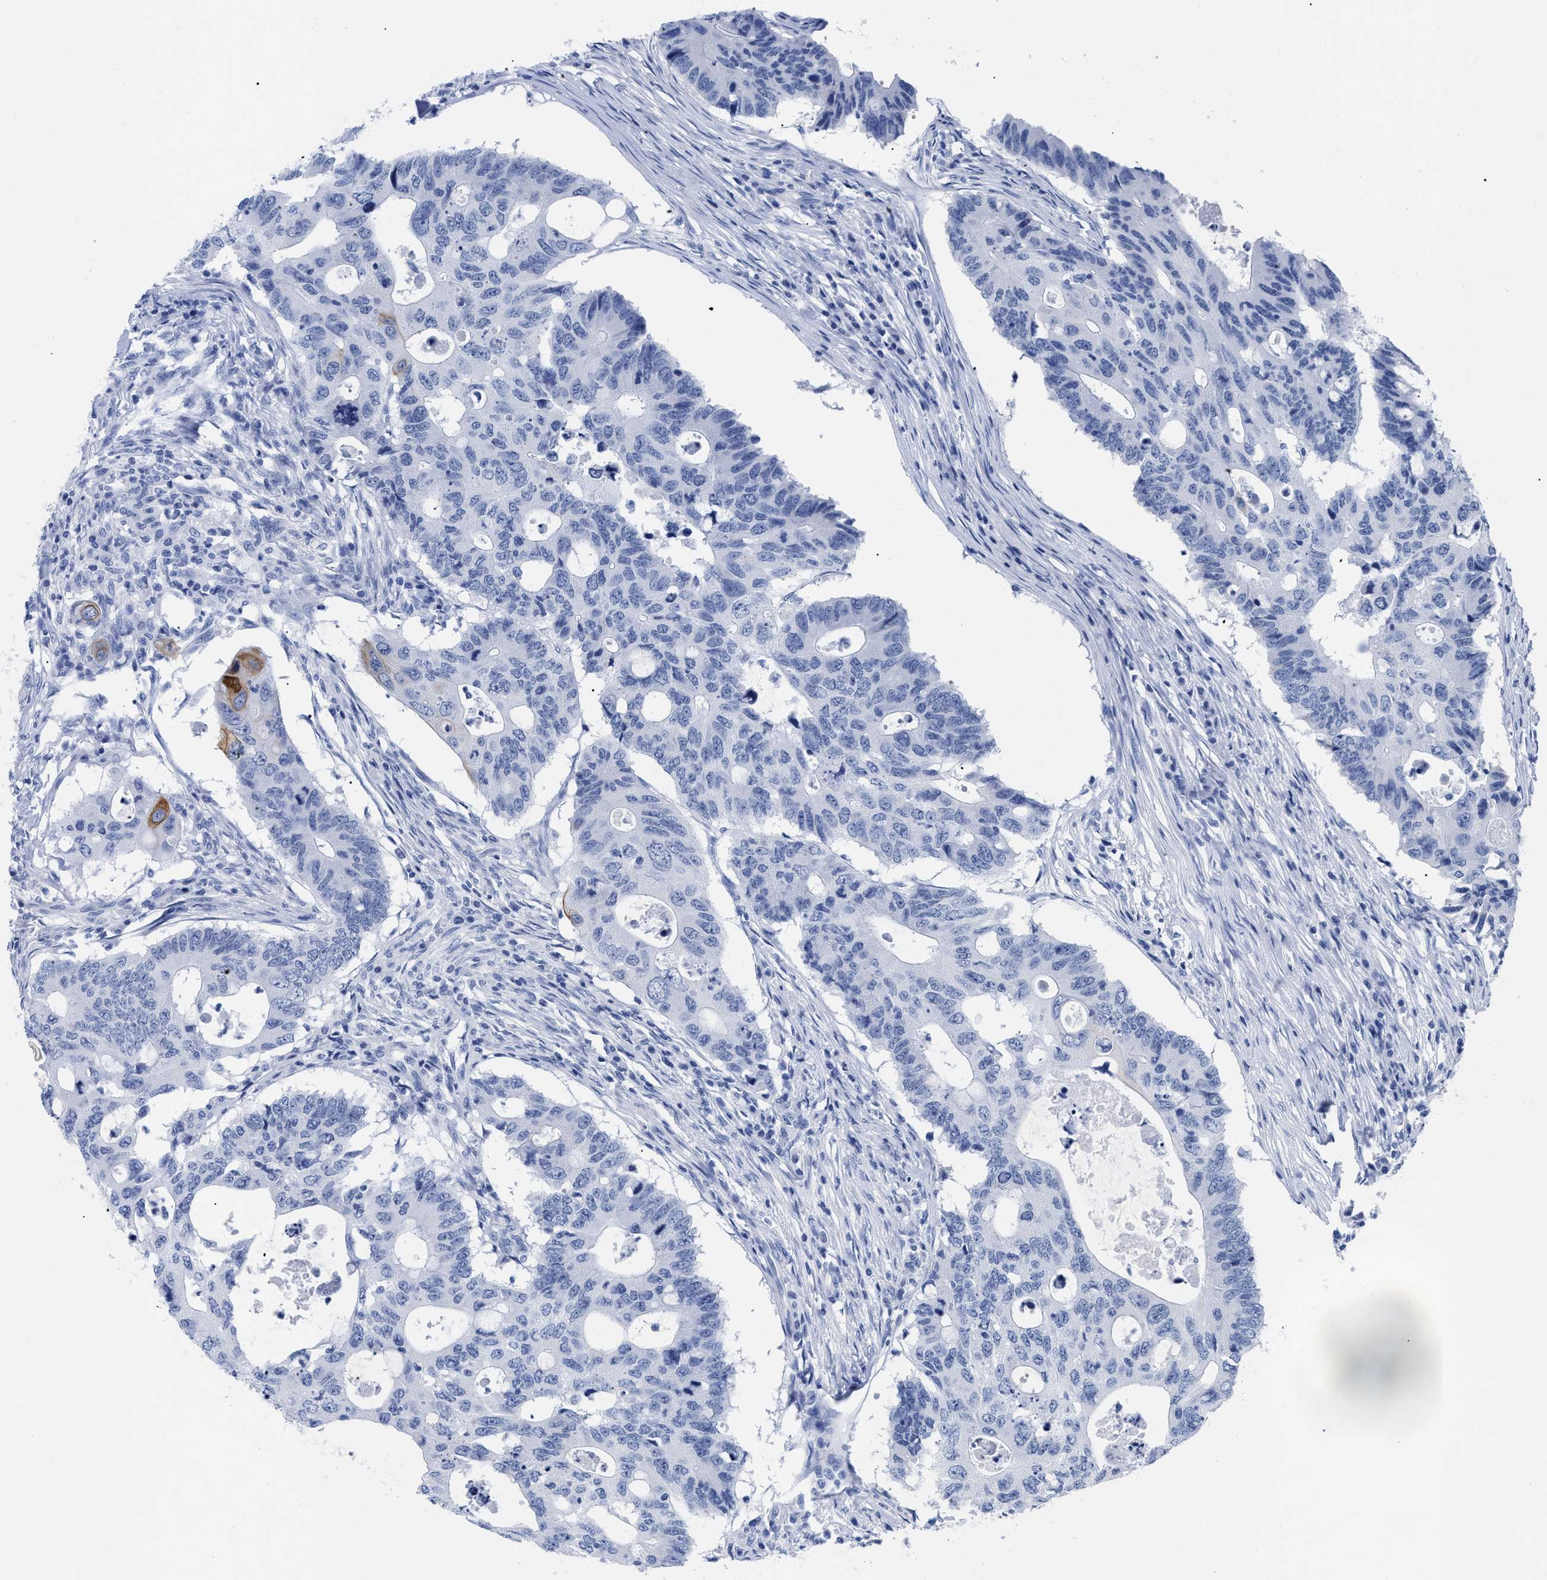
{"staining": {"intensity": "moderate", "quantity": "<25%", "location": "cytoplasmic/membranous"}, "tissue": "colorectal cancer", "cell_type": "Tumor cells", "image_type": "cancer", "snomed": [{"axis": "morphology", "description": "Adenocarcinoma, NOS"}, {"axis": "topography", "description": "Colon"}], "caption": "IHC (DAB (3,3'-diaminobenzidine)) staining of human colorectal adenocarcinoma exhibits moderate cytoplasmic/membranous protein expression in about <25% of tumor cells.", "gene": "DUSP26", "patient": {"sex": "male", "age": 71}}